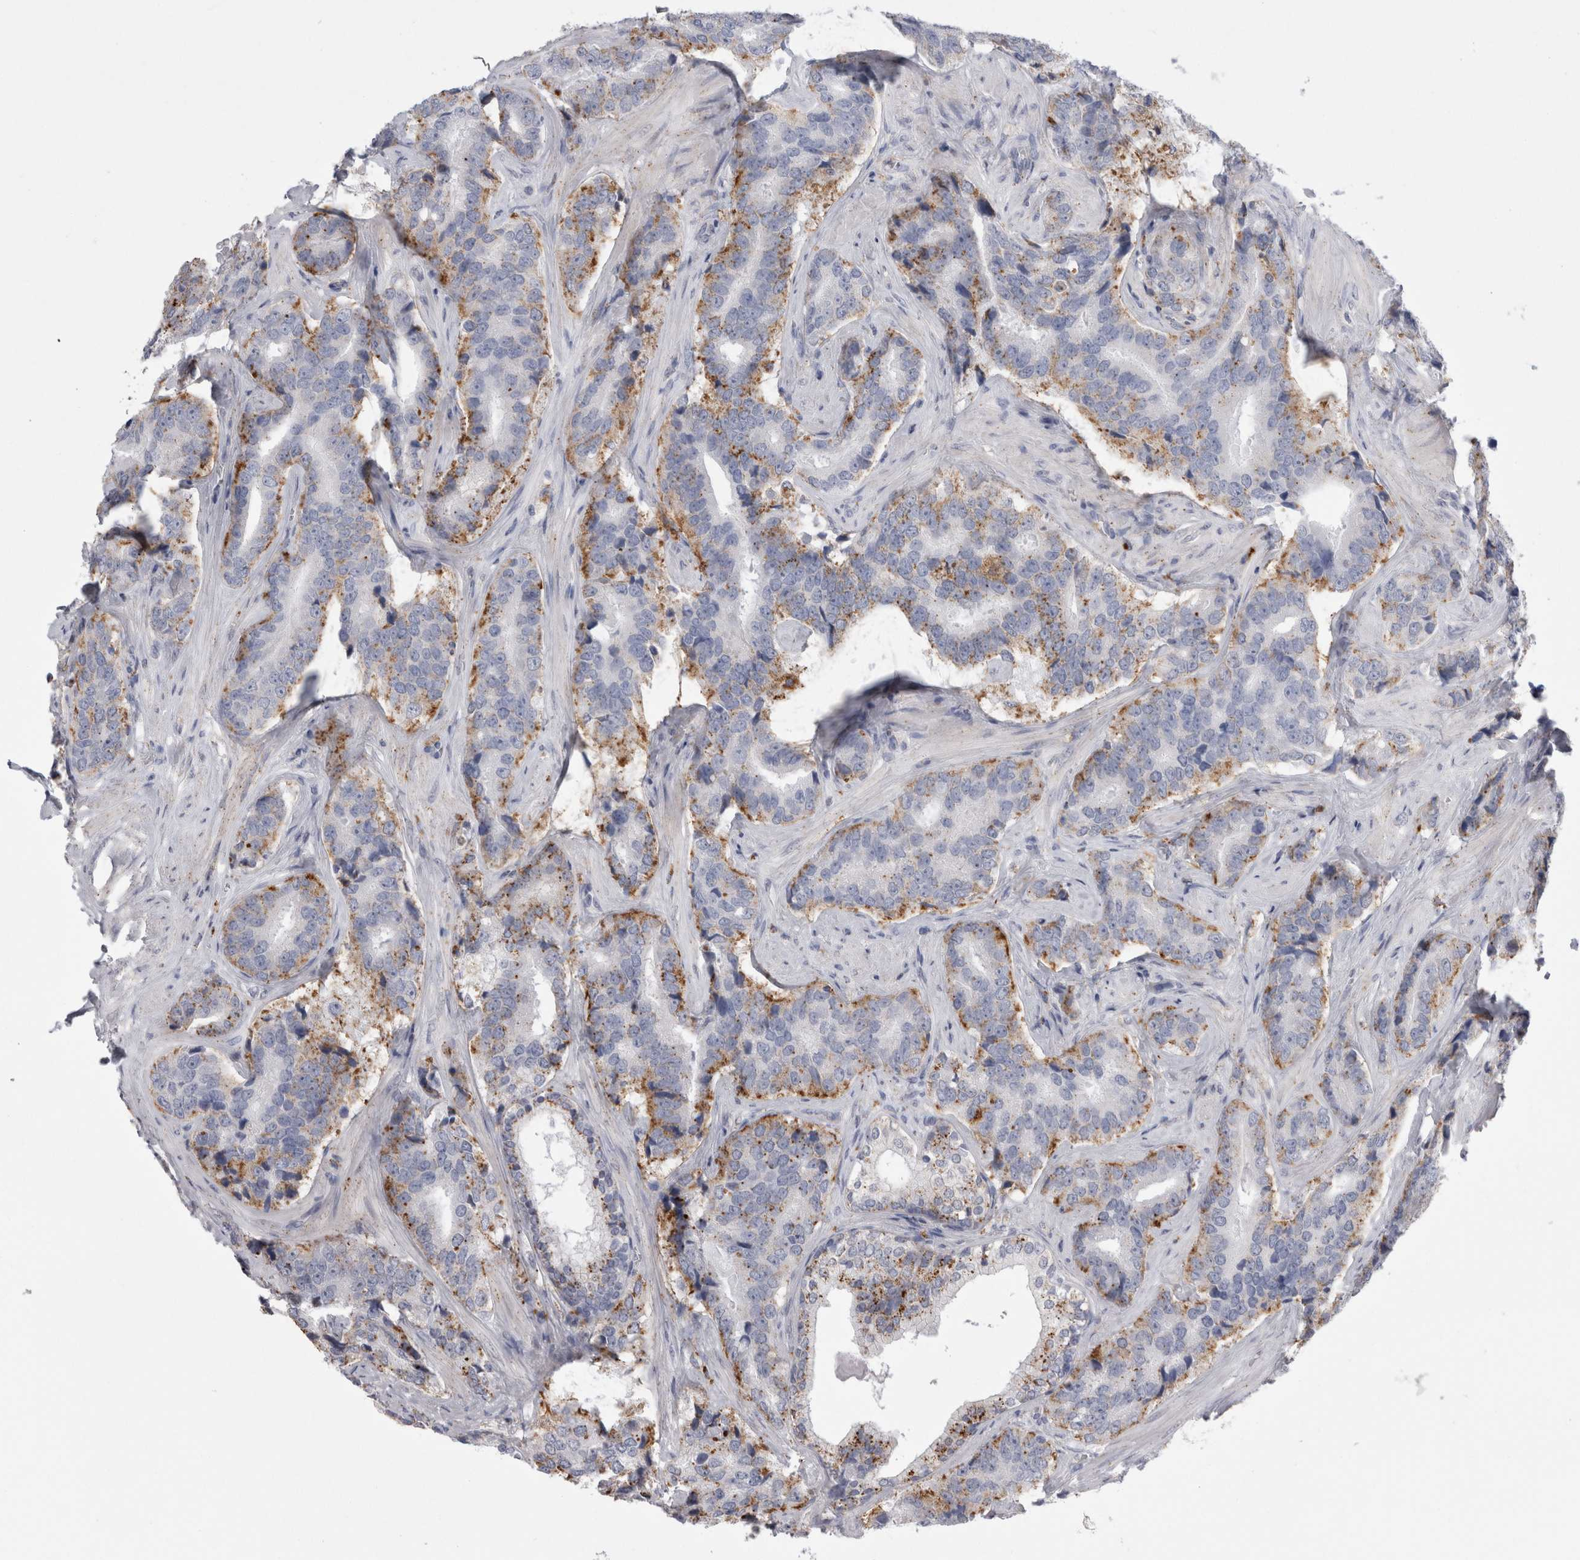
{"staining": {"intensity": "moderate", "quantity": "25%-75%", "location": "cytoplasmic/membranous"}, "tissue": "prostate cancer", "cell_type": "Tumor cells", "image_type": "cancer", "snomed": [{"axis": "morphology", "description": "Adenocarcinoma, High grade"}, {"axis": "topography", "description": "Prostate"}], "caption": "Tumor cells demonstrate moderate cytoplasmic/membranous expression in approximately 25%-75% of cells in prostate cancer (adenocarcinoma (high-grade)).", "gene": "EPDR1", "patient": {"sex": "male", "age": 60}}